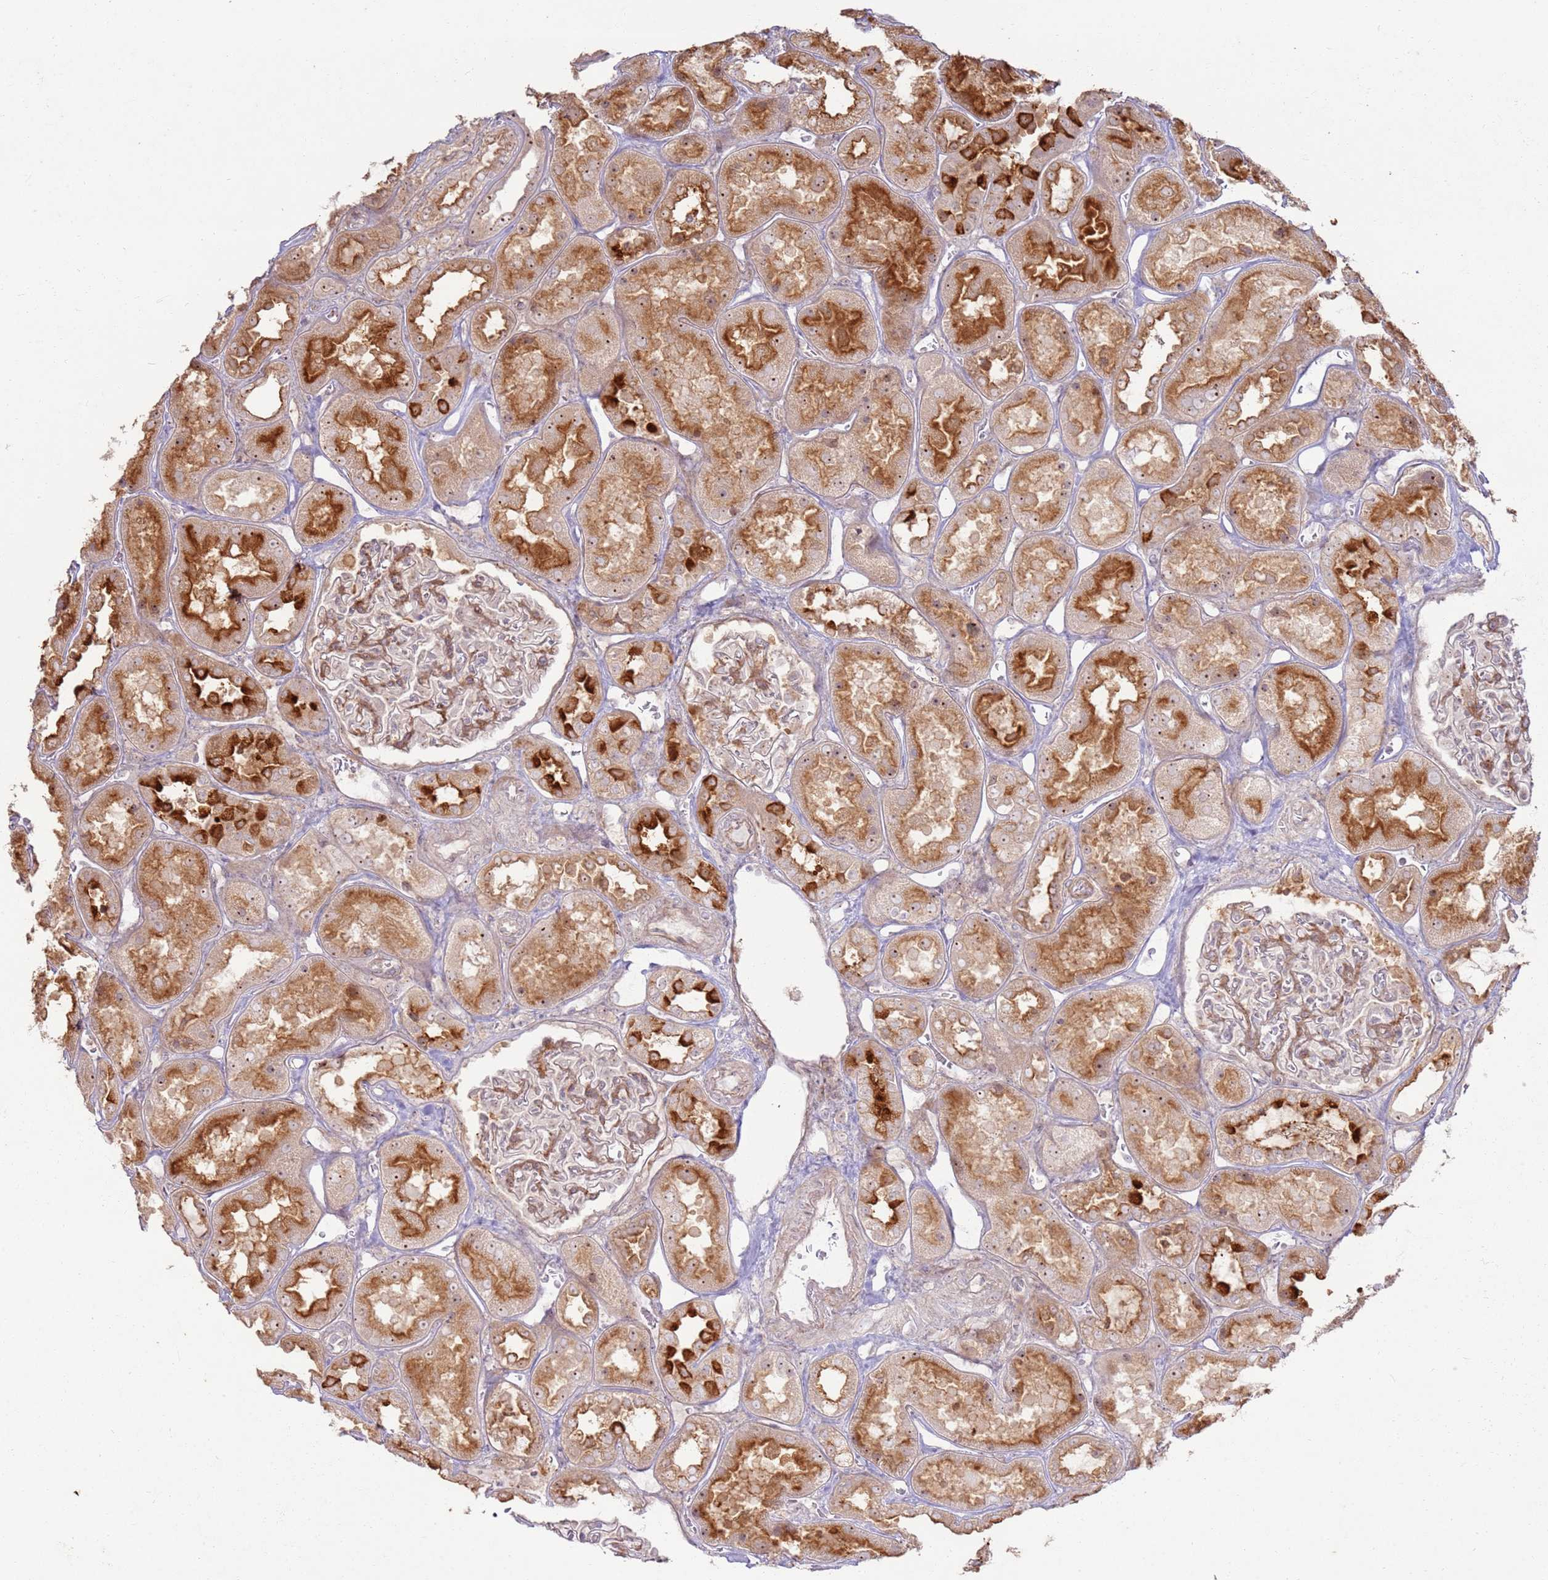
{"staining": {"intensity": "weak", "quantity": "25%-75%", "location": "cytoplasmic/membranous"}, "tissue": "kidney", "cell_type": "Cells in glomeruli", "image_type": "normal", "snomed": [{"axis": "morphology", "description": "Normal tissue, NOS"}, {"axis": "topography", "description": "Kidney"}], "caption": "IHC photomicrograph of normal kidney: kidney stained using immunohistochemistry (IHC) displays low levels of weak protein expression localized specifically in the cytoplasmic/membranous of cells in glomeruli, appearing as a cytoplasmic/membranous brown color.", "gene": "CNPY1", "patient": {"sex": "male", "age": 70}}